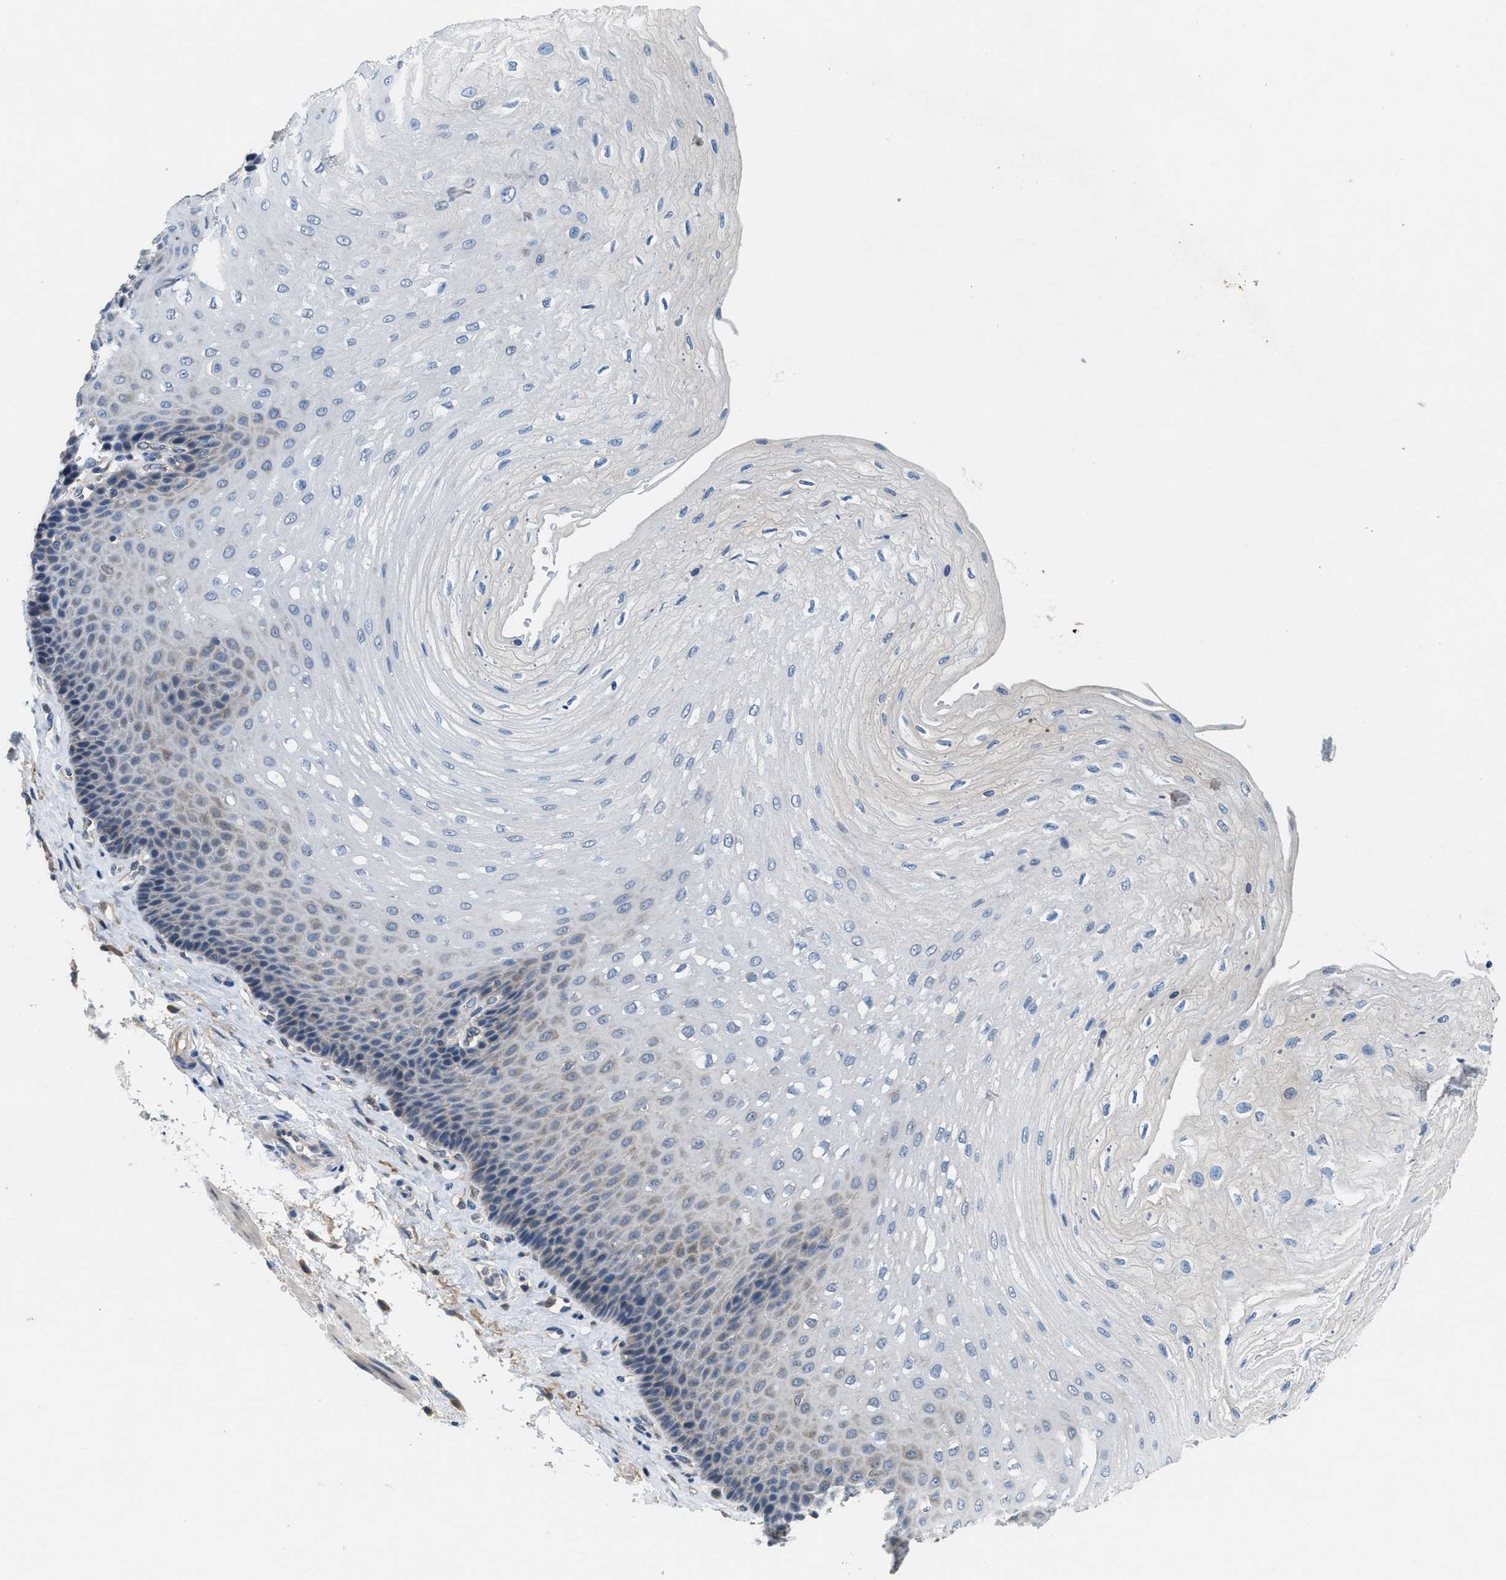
{"staining": {"intensity": "weak", "quantity": "<25%", "location": "cytoplasmic/membranous"}, "tissue": "esophagus", "cell_type": "Squamous epithelial cells", "image_type": "normal", "snomed": [{"axis": "morphology", "description": "Normal tissue, NOS"}, {"axis": "topography", "description": "Esophagus"}], "caption": "Immunohistochemistry photomicrograph of unremarkable esophagus stained for a protein (brown), which displays no positivity in squamous epithelial cells.", "gene": "DGKE", "patient": {"sex": "female", "age": 72}}